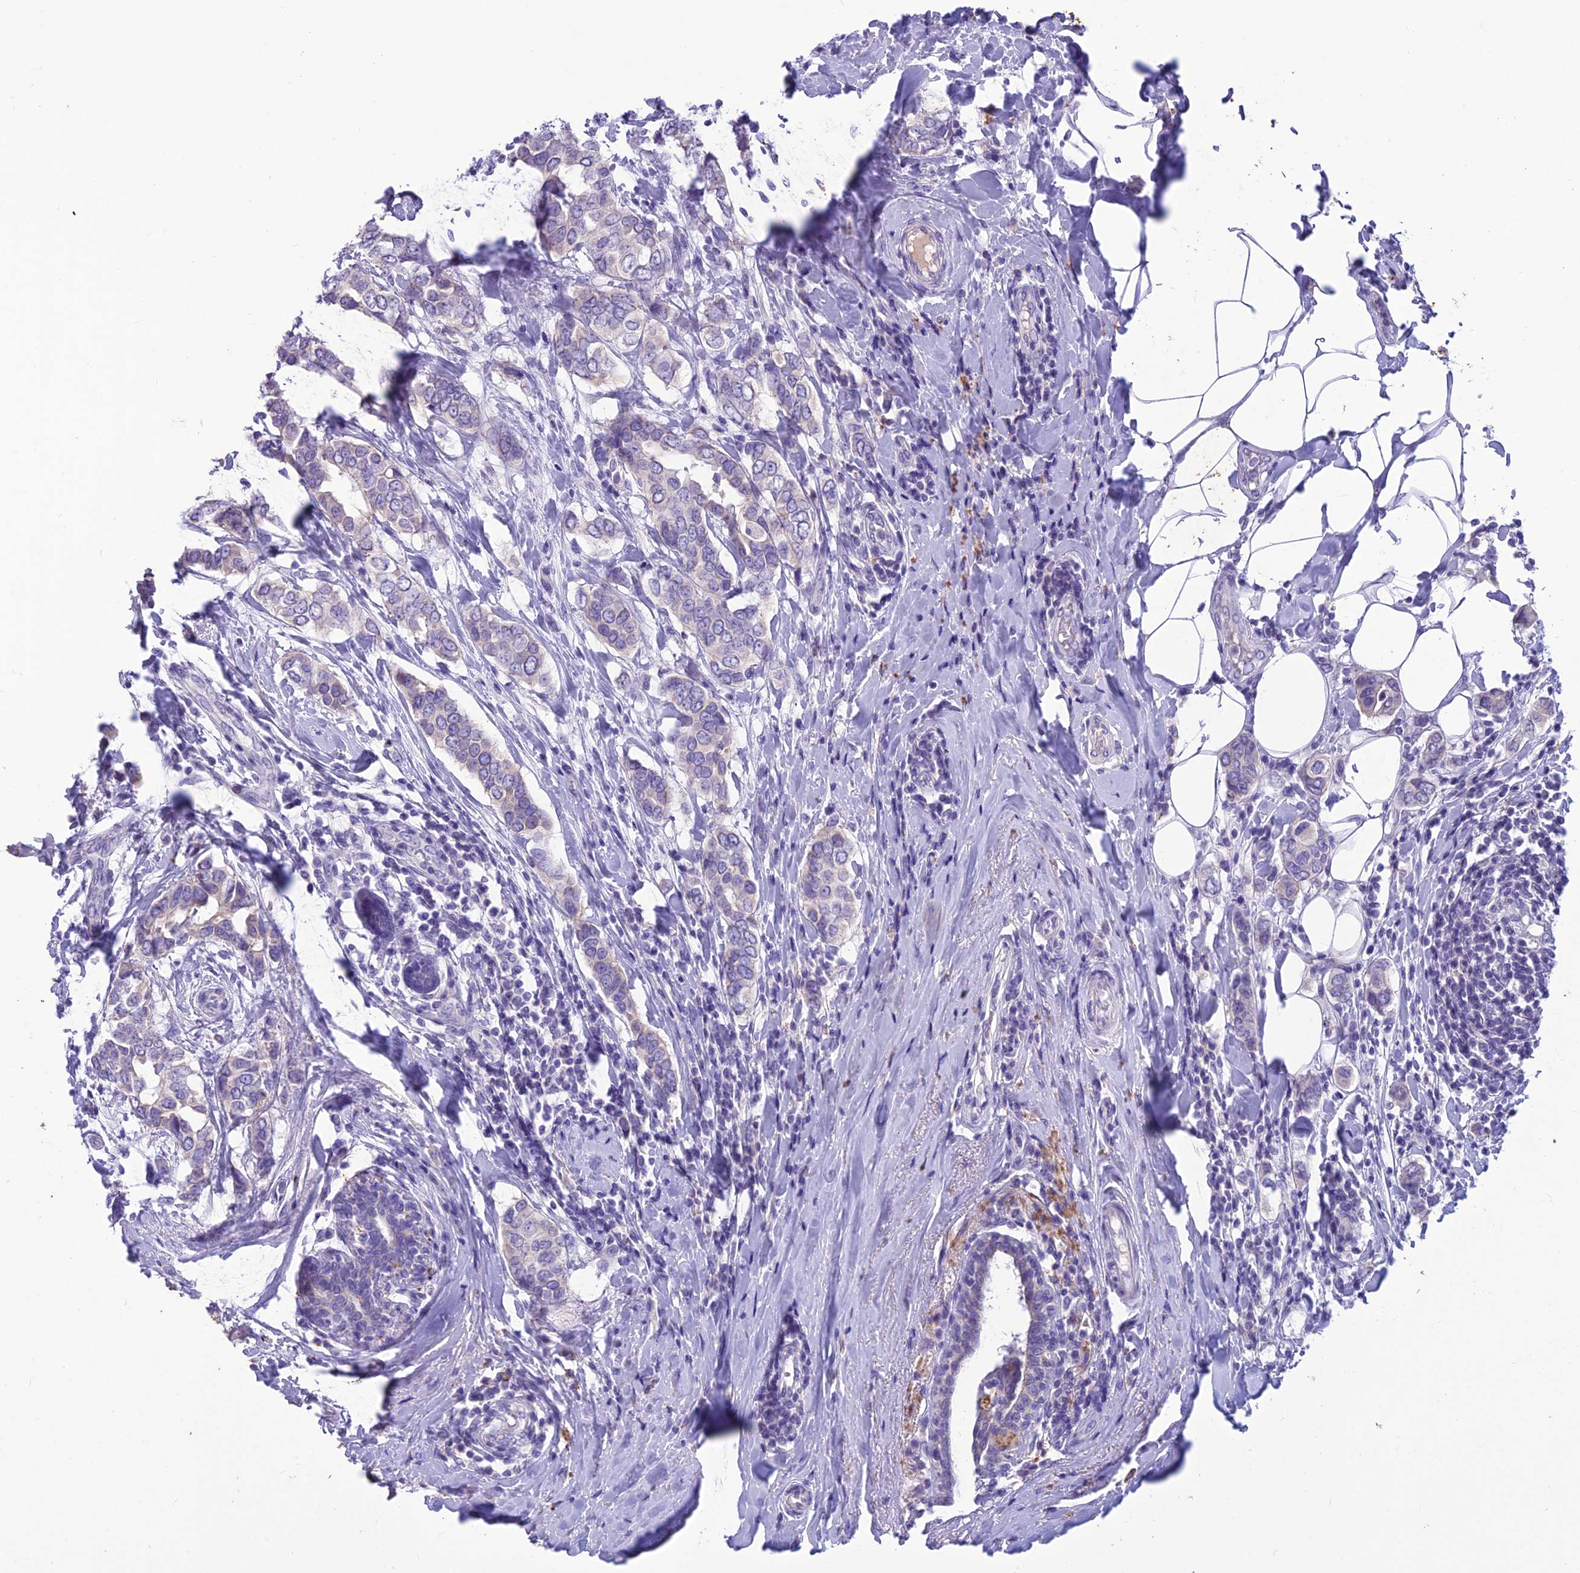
{"staining": {"intensity": "negative", "quantity": "none", "location": "none"}, "tissue": "breast cancer", "cell_type": "Tumor cells", "image_type": "cancer", "snomed": [{"axis": "morphology", "description": "Lobular carcinoma"}, {"axis": "topography", "description": "Breast"}], "caption": "Breast lobular carcinoma was stained to show a protein in brown. There is no significant staining in tumor cells. (DAB (3,3'-diaminobenzidine) immunohistochemistry, high magnification).", "gene": "IFT172", "patient": {"sex": "female", "age": 51}}